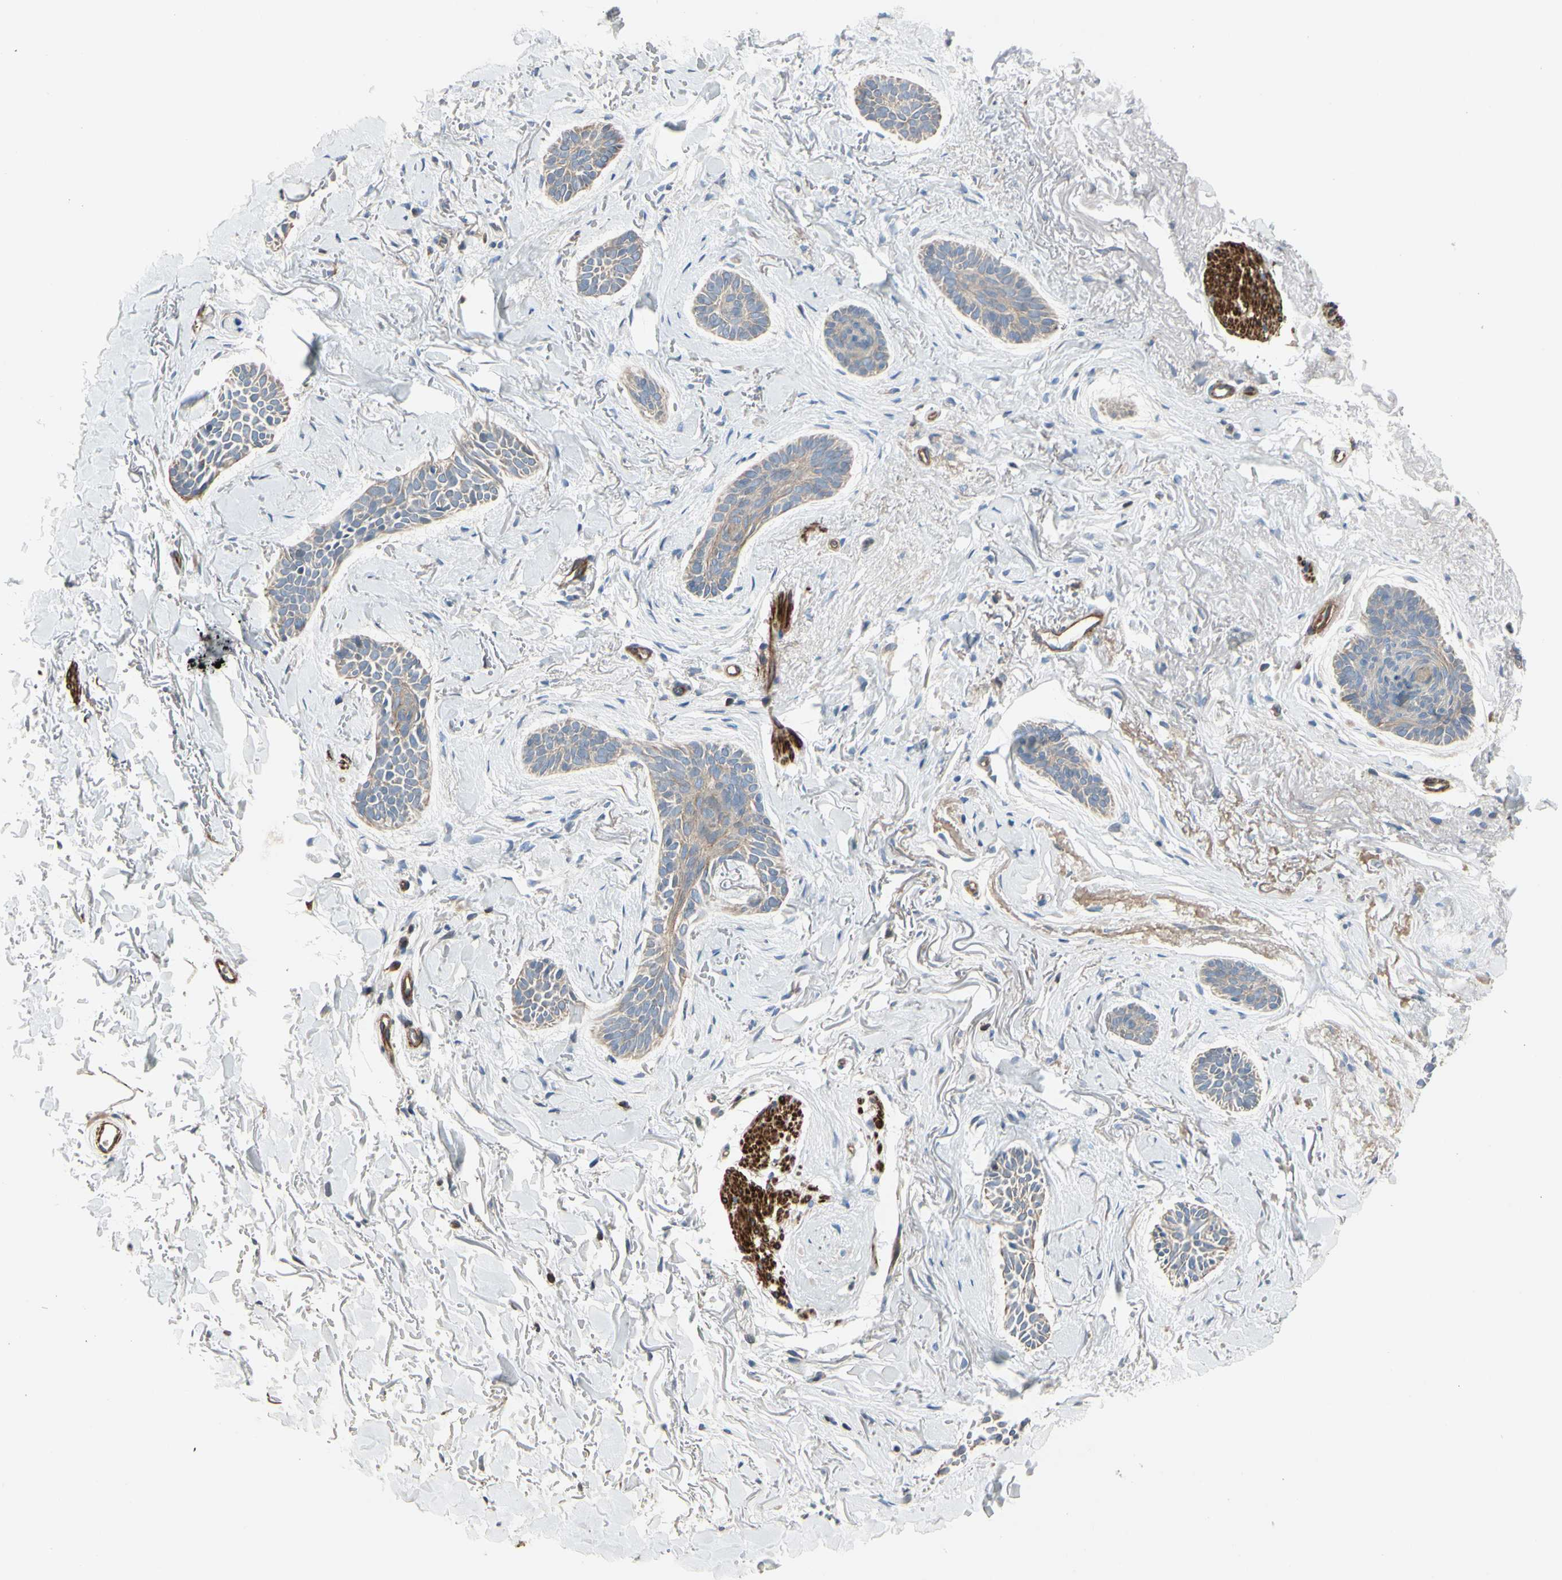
{"staining": {"intensity": "weak", "quantity": ">75%", "location": "cytoplasmic/membranous"}, "tissue": "skin cancer", "cell_type": "Tumor cells", "image_type": "cancer", "snomed": [{"axis": "morphology", "description": "Basal cell carcinoma"}, {"axis": "topography", "description": "Skin"}], "caption": "The histopathology image shows immunohistochemical staining of basal cell carcinoma (skin). There is weak cytoplasmic/membranous positivity is appreciated in approximately >75% of tumor cells. (brown staining indicates protein expression, while blue staining denotes nuclei).", "gene": "TPM1", "patient": {"sex": "female", "age": 84}}